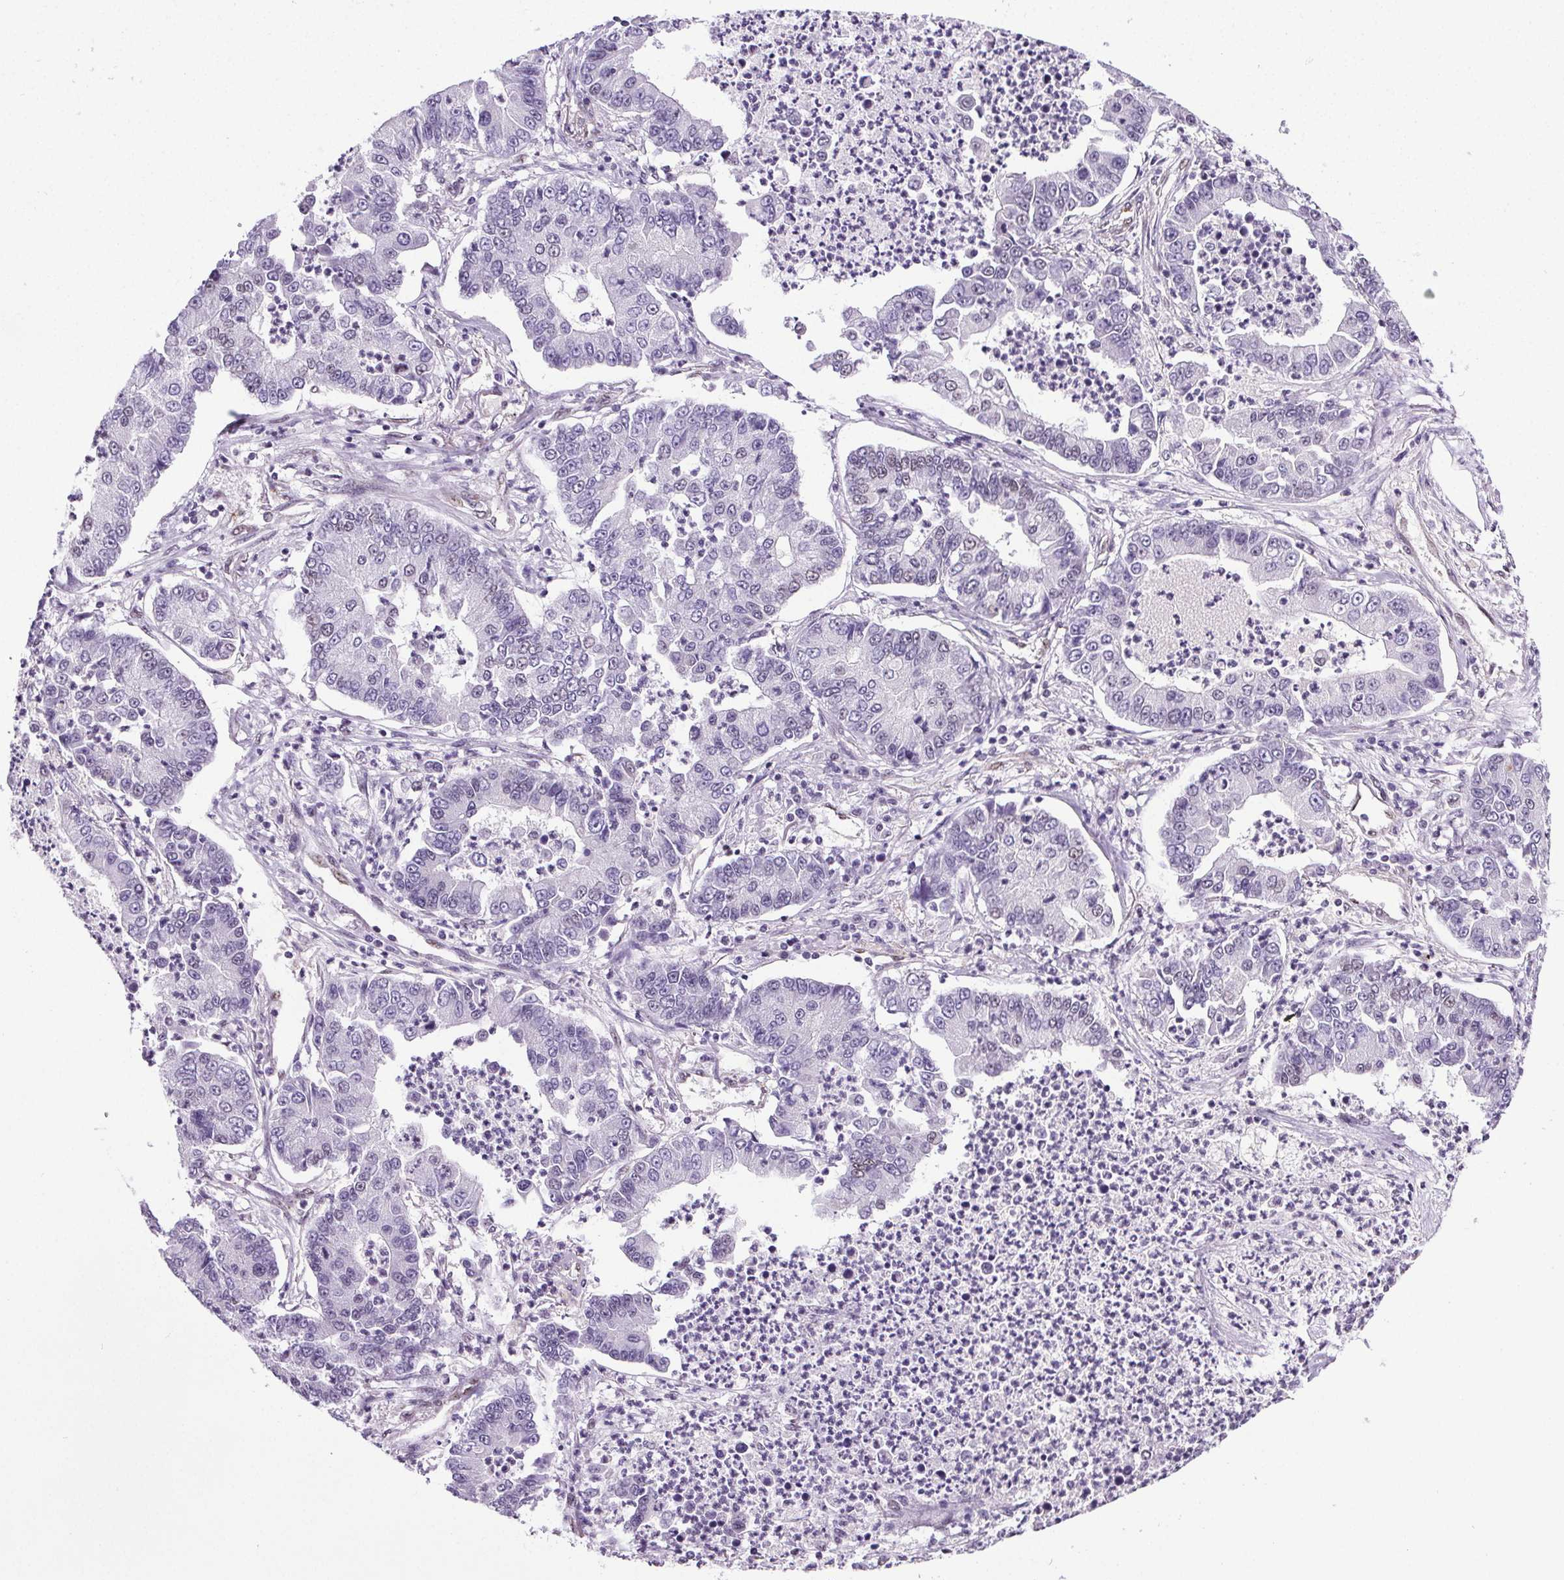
{"staining": {"intensity": "negative", "quantity": "none", "location": "none"}, "tissue": "lung cancer", "cell_type": "Tumor cells", "image_type": "cancer", "snomed": [{"axis": "morphology", "description": "Adenocarcinoma, NOS"}, {"axis": "topography", "description": "Lung"}], "caption": "Lung cancer stained for a protein using immunohistochemistry displays no expression tumor cells.", "gene": "GP6", "patient": {"sex": "female", "age": 57}}